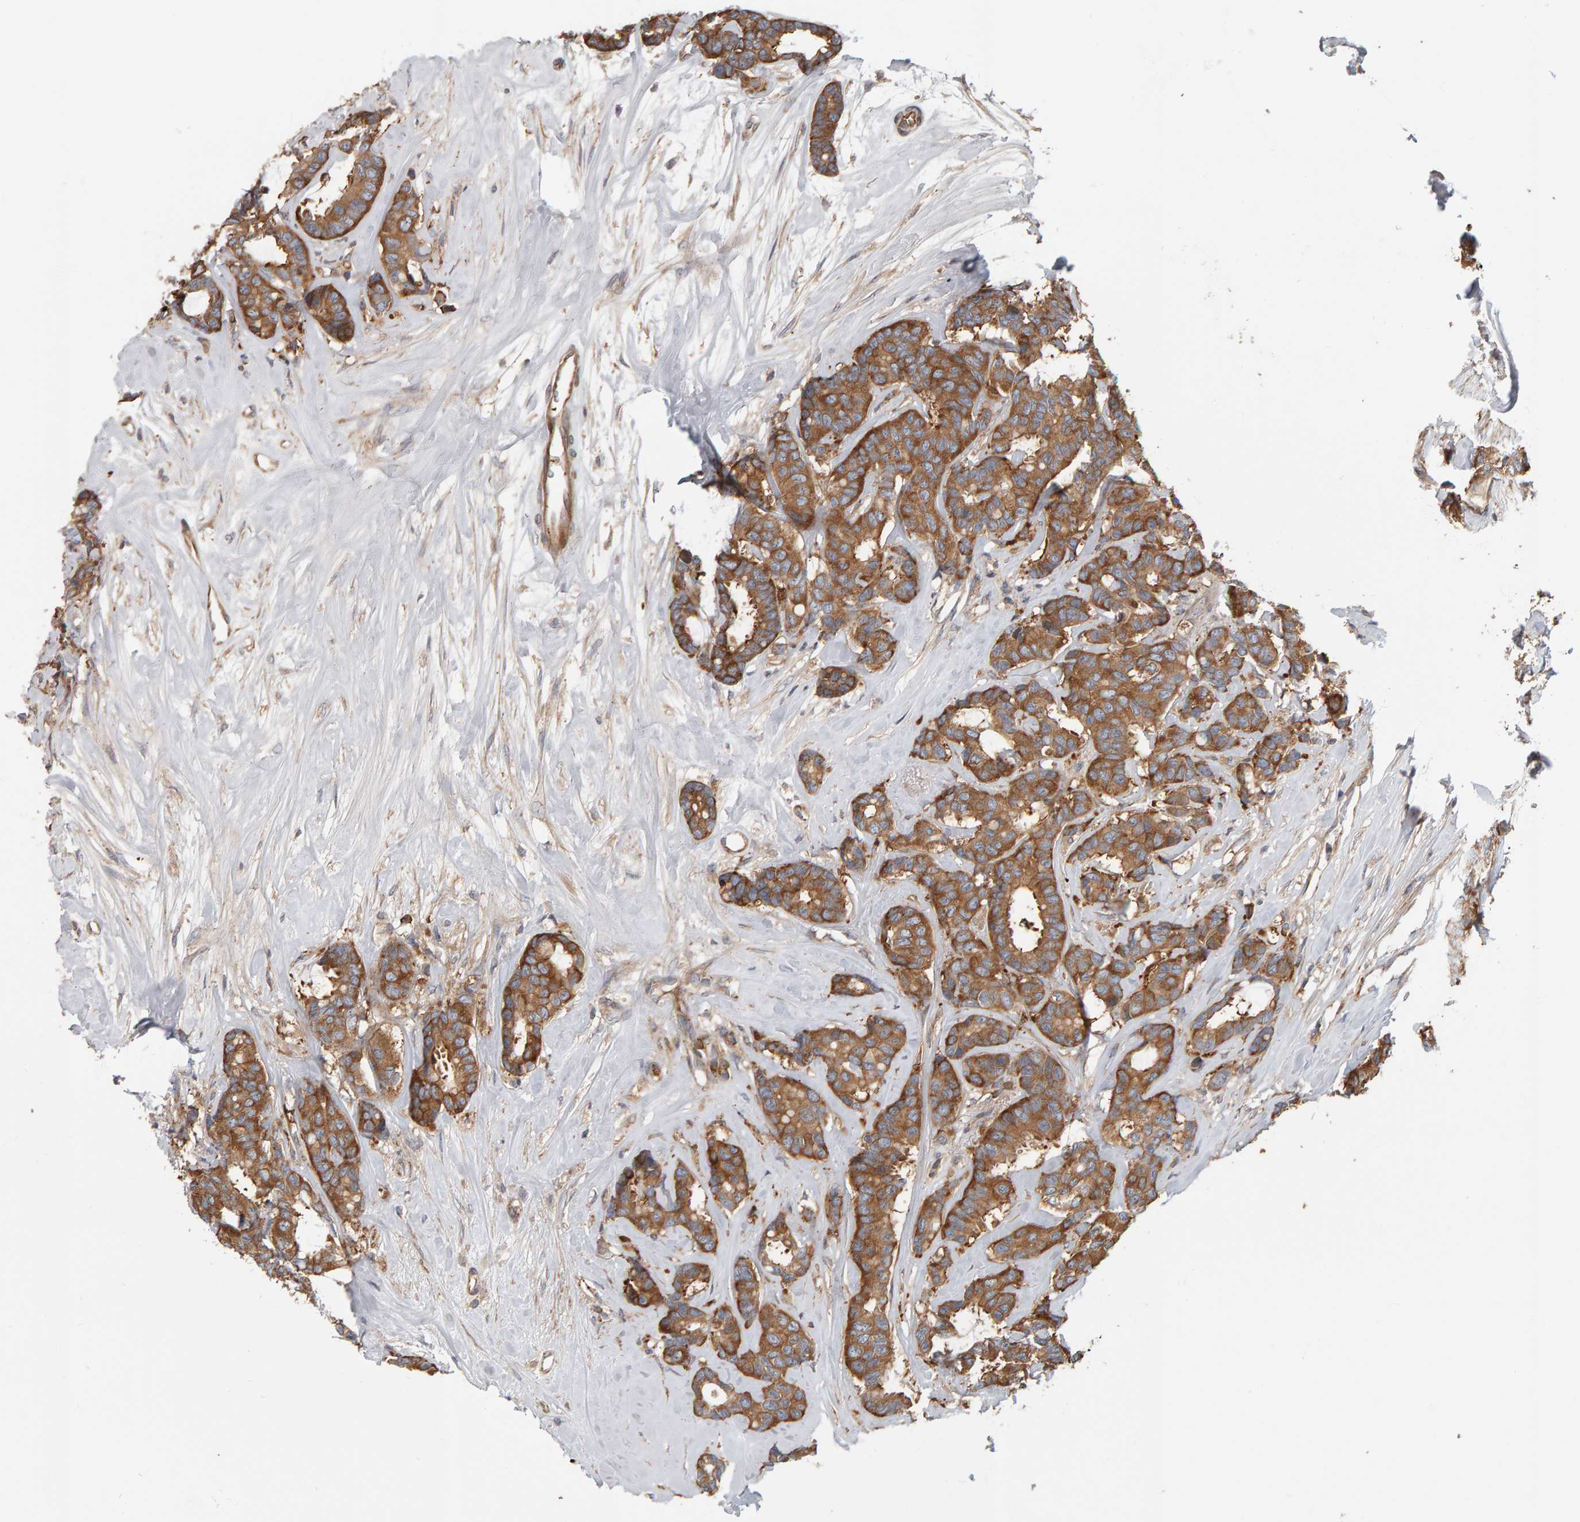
{"staining": {"intensity": "moderate", "quantity": ">75%", "location": "cytoplasmic/membranous"}, "tissue": "breast cancer", "cell_type": "Tumor cells", "image_type": "cancer", "snomed": [{"axis": "morphology", "description": "Duct carcinoma"}, {"axis": "topography", "description": "Breast"}], "caption": "Breast cancer (intraductal carcinoma) was stained to show a protein in brown. There is medium levels of moderate cytoplasmic/membranous expression in about >75% of tumor cells. (IHC, brightfield microscopy, high magnification).", "gene": "C9orf72", "patient": {"sex": "female", "age": 87}}